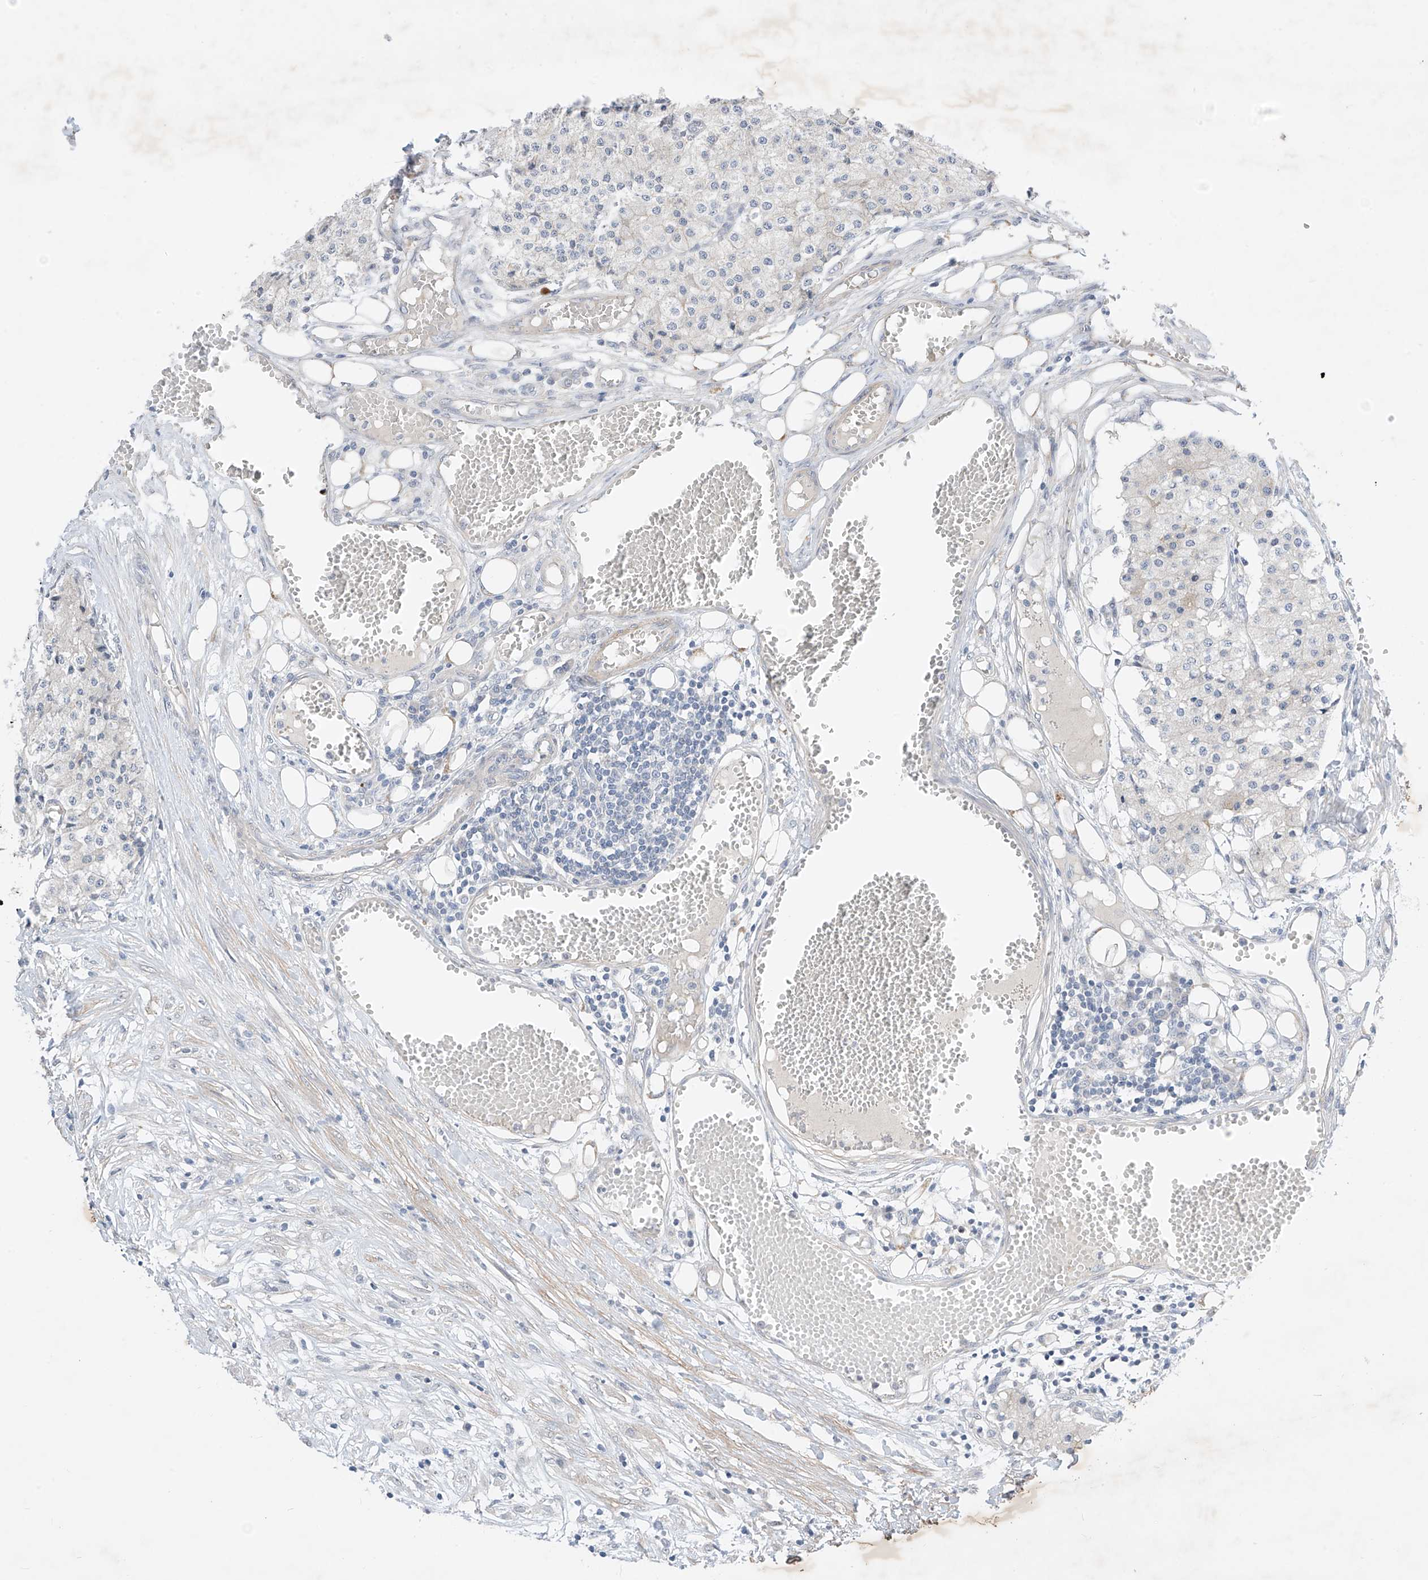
{"staining": {"intensity": "negative", "quantity": "none", "location": "none"}, "tissue": "carcinoid", "cell_type": "Tumor cells", "image_type": "cancer", "snomed": [{"axis": "morphology", "description": "Carcinoid, malignant, NOS"}, {"axis": "topography", "description": "Colon"}], "caption": "This is an immunohistochemistry micrograph of human malignant carcinoid. There is no staining in tumor cells.", "gene": "ABLIM2", "patient": {"sex": "female", "age": 52}}